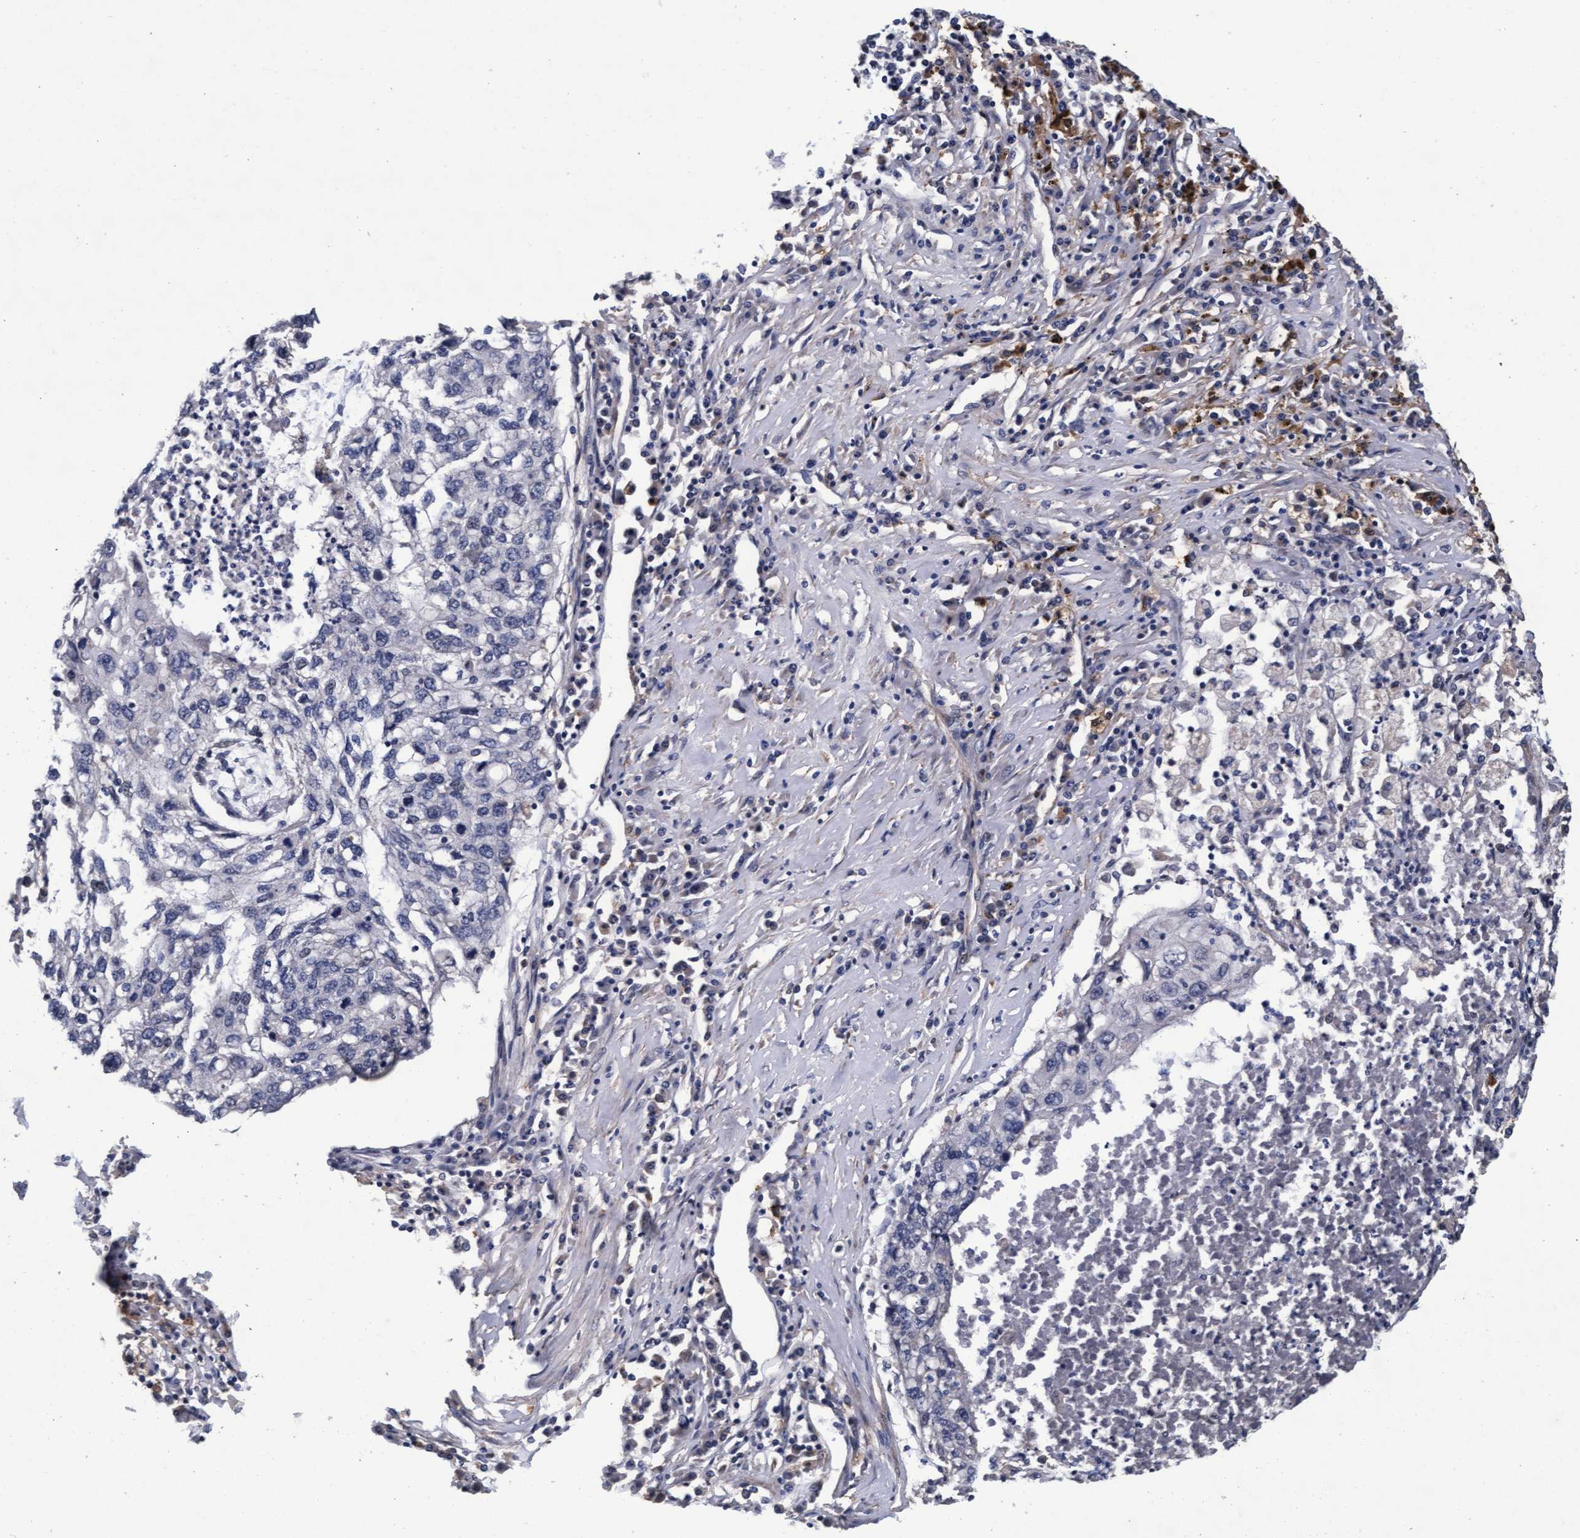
{"staining": {"intensity": "negative", "quantity": "none", "location": "none"}, "tissue": "lung cancer", "cell_type": "Tumor cells", "image_type": "cancer", "snomed": [{"axis": "morphology", "description": "Squamous cell carcinoma, NOS"}, {"axis": "topography", "description": "Lung"}], "caption": "Lung cancer (squamous cell carcinoma) was stained to show a protein in brown. There is no significant expression in tumor cells.", "gene": "CPQ", "patient": {"sex": "female", "age": 63}}